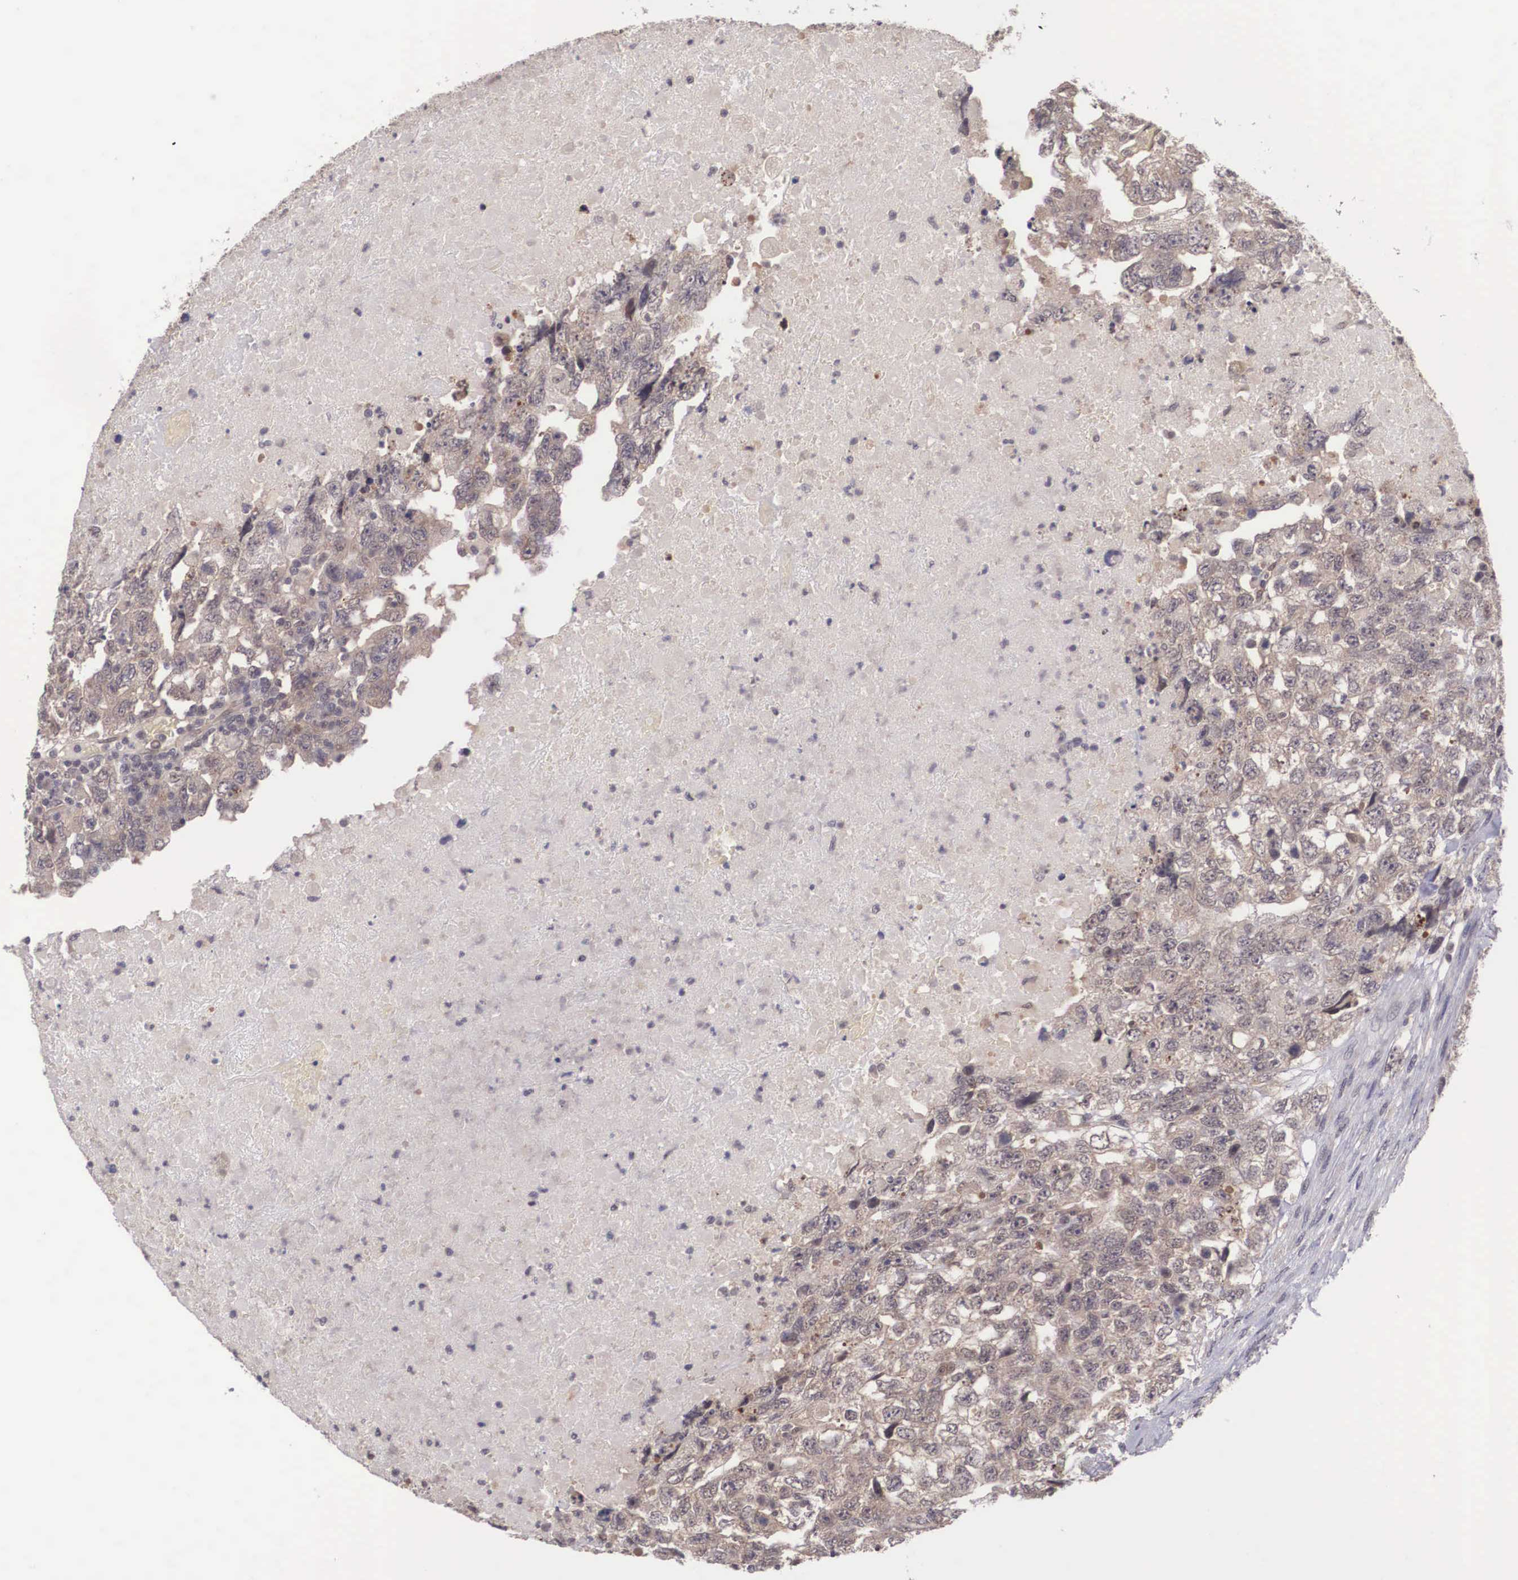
{"staining": {"intensity": "weak", "quantity": ">75%", "location": "cytoplasmic/membranous"}, "tissue": "testis cancer", "cell_type": "Tumor cells", "image_type": "cancer", "snomed": [{"axis": "morphology", "description": "Carcinoma, Embryonal, NOS"}, {"axis": "topography", "description": "Testis"}], "caption": "IHC (DAB (3,3'-diaminobenzidine)) staining of testis cancer (embryonal carcinoma) displays weak cytoplasmic/membranous protein expression in approximately >75% of tumor cells.", "gene": "VASH1", "patient": {"sex": "male", "age": 36}}